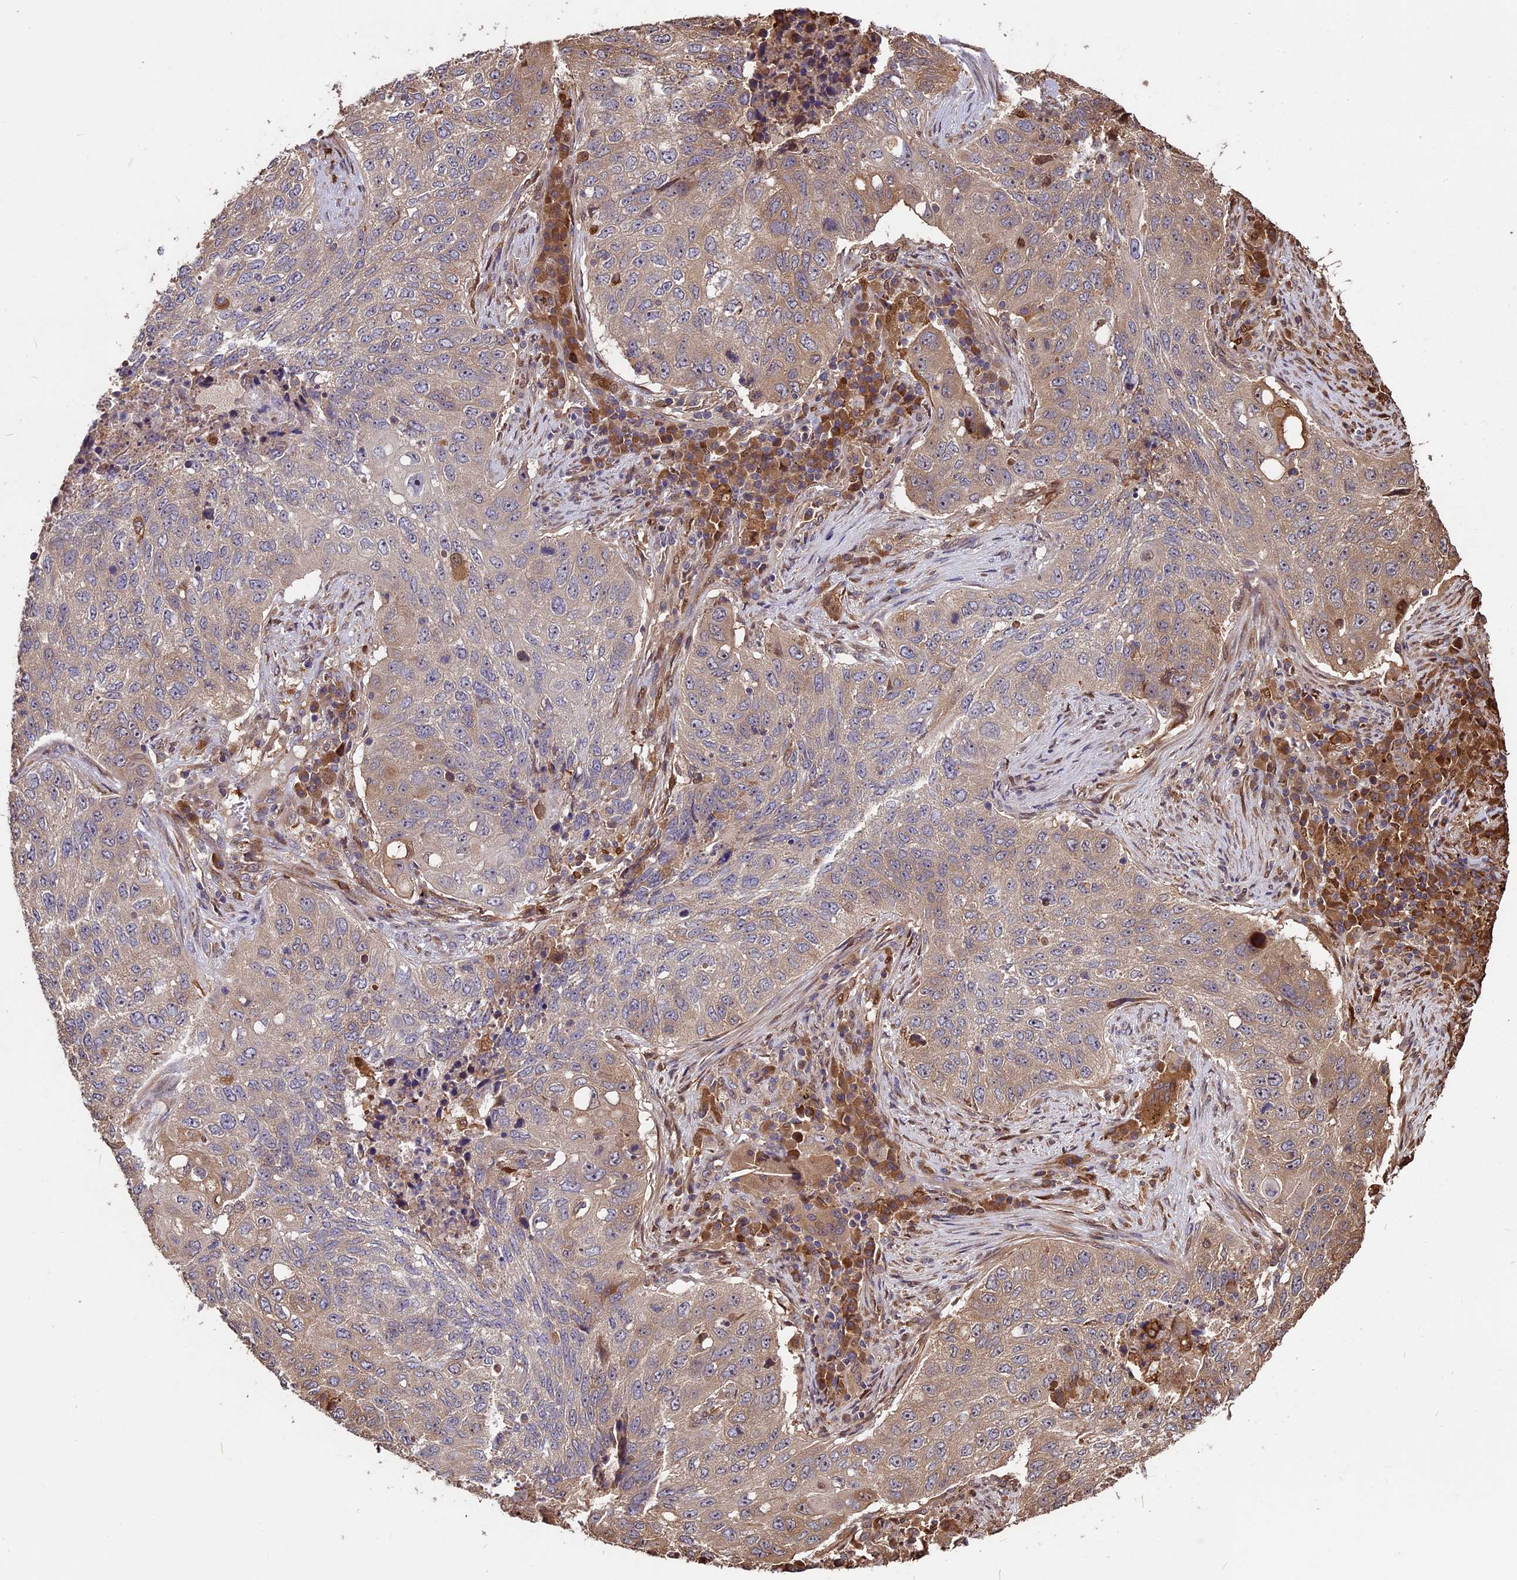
{"staining": {"intensity": "weak", "quantity": ">75%", "location": "cytoplasmic/membranous"}, "tissue": "lung cancer", "cell_type": "Tumor cells", "image_type": "cancer", "snomed": [{"axis": "morphology", "description": "Squamous cell carcinoma, NOS"}, {"axis": "topography", "description": "Lung"}], "caption": "Protein analysis of squamous cell carcinoma (lung) tissue reveals weak cytoplasmic/membranous staining in approximately >75% of tumor cells. Using DAB (3,3'-diaminobenzidine) (brown) and hematoxylin (blue) stains, captured at high magnification using brightfield microscopy.", "gene": "VWA3A", "patient": {"sex": "female", "age": 63}}